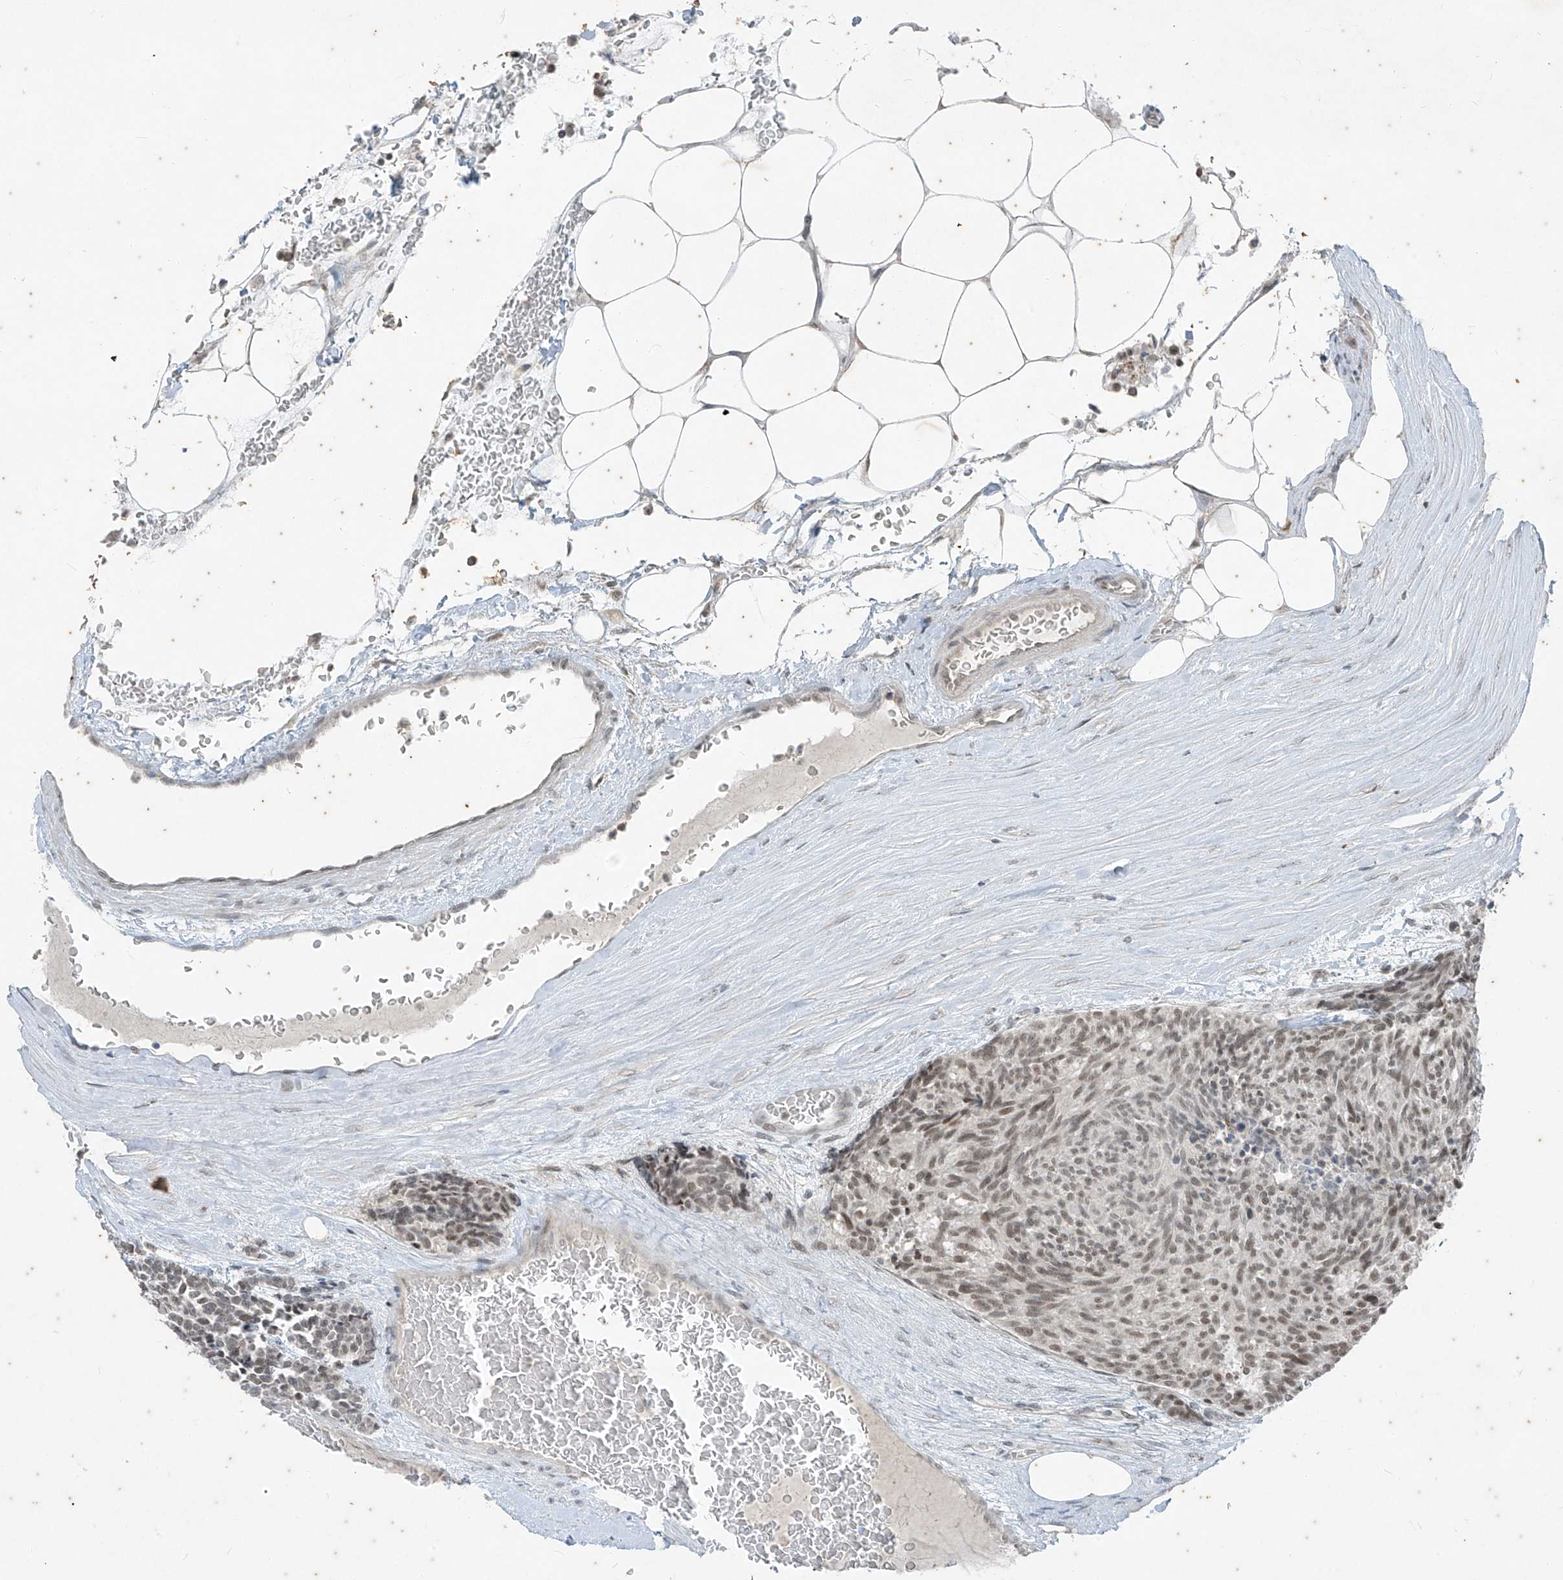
{"staining": {"intensity": "weak", "quantity": ">75%", "location": "nuclear"}, "tissue": "carcinoid", "cell_type": "Tumor cells", "image_type": "cancer", "snomed": [{"axis": "morphology", "description": "Carcinoid, malignant, NOS"}, {"axis": "topography", "description": "Pancreas"}], "caption": "DAB immunohistochemical staining of carcinoid reveals weak nuclear protein staining in about >75% of tumor cells.", "gene": "ZNF354B", "patient": {"sex": "female", "age": 54}}